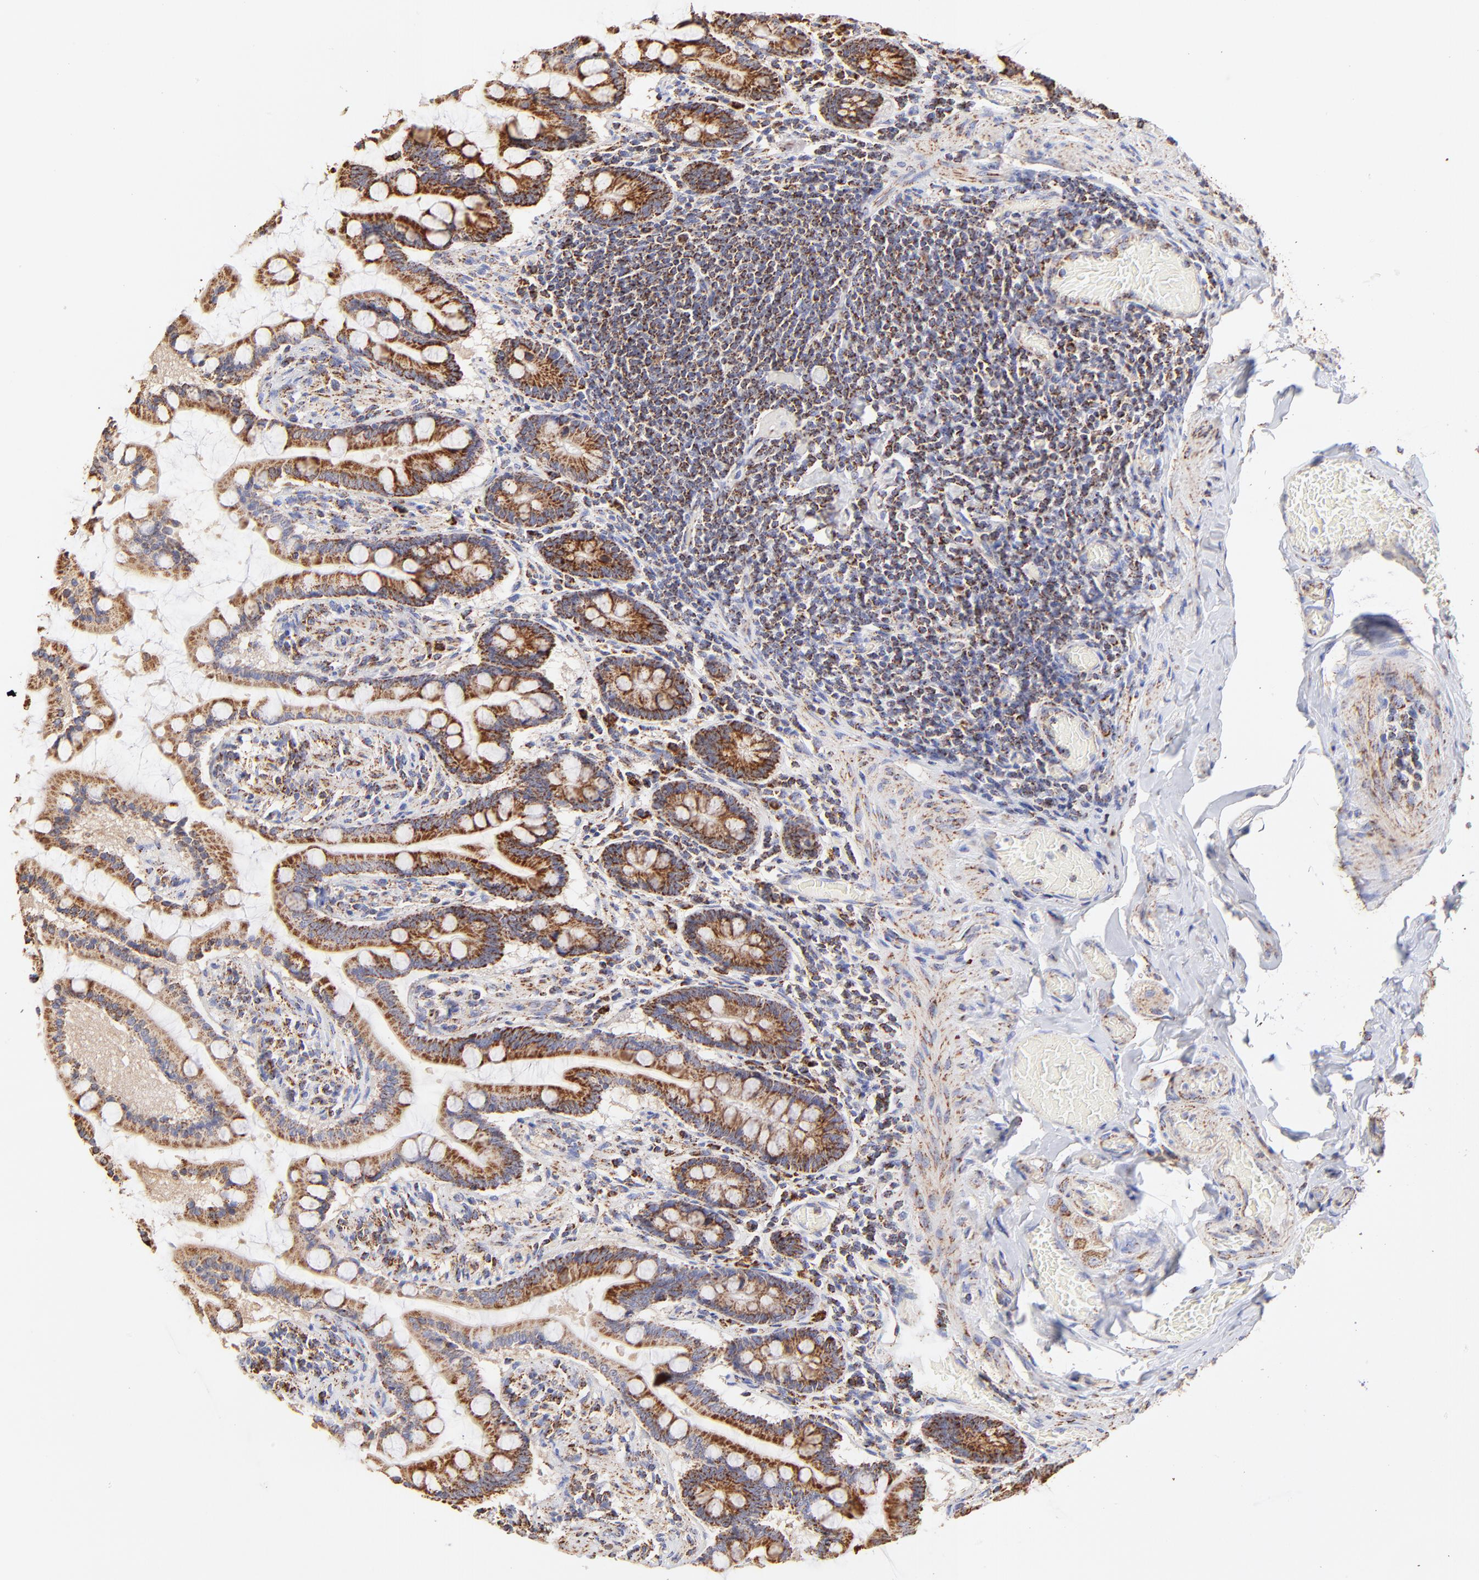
{"staining": {"intensity": "moderate", "quantity": ">75%", "location": "cytoplasmic/membranous"}, "tissue": "small intestine", "cell_type": "Glandular cells", "image_type": "normal", "snomed": [{"axis": "morphology", "description": "Normal tissue, NOS"}, {"axis": "topography", "description": "Small intestine"}], "caption": "Glandular cells demonstrate medium levels of moderate cytoplasmic/membranous staining in approximately >75% of cells in benign small intestine.", "gene": "ECH1", "patient": {"sex": "male", "age": 41}}